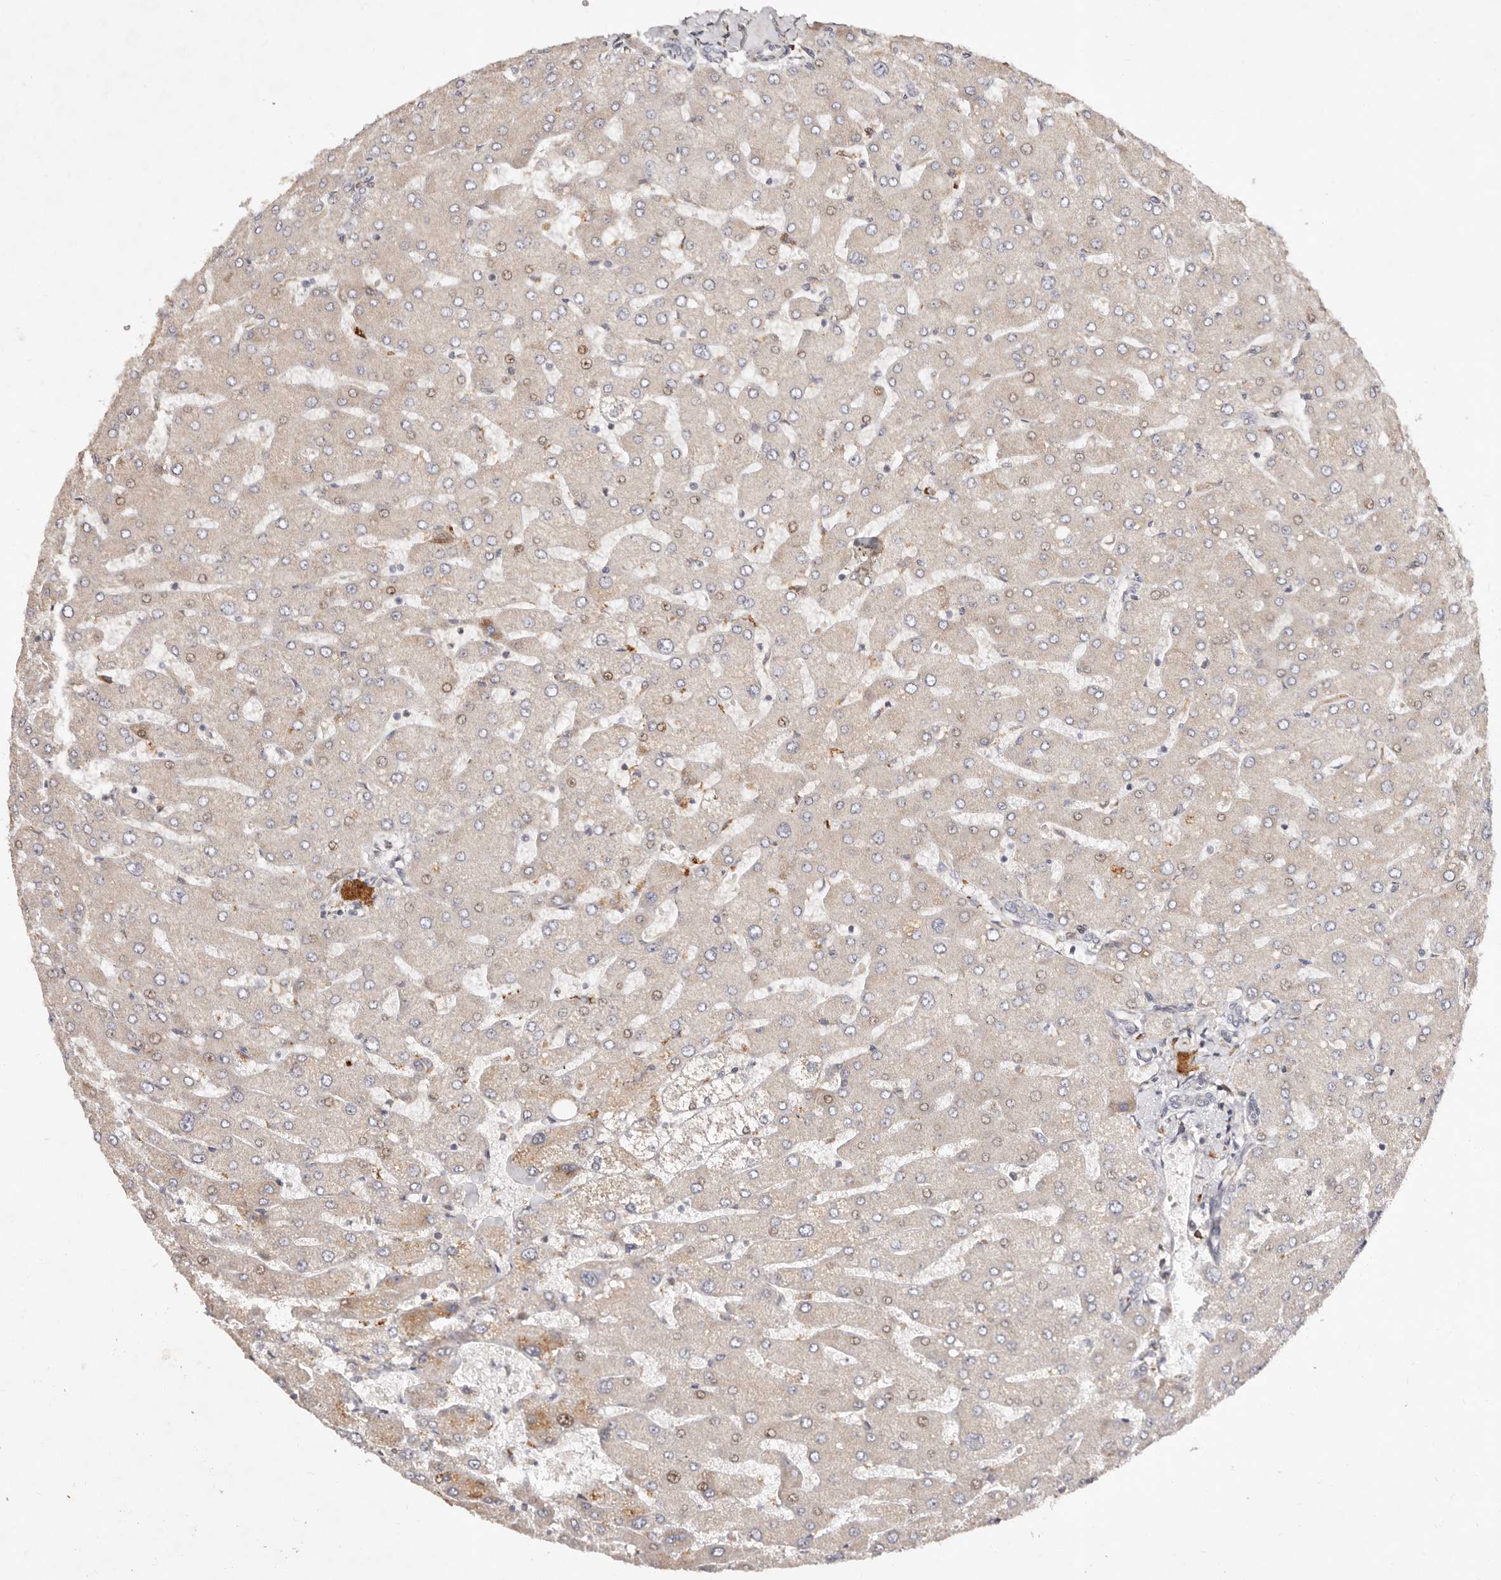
{"staining": {"intensity": "negative", "quantity": "none", "location": "none"}, "tissue": "liver", "cell_type": "Cholangiocytes", "image_type": "normal", "snomed": [{"axis": "morphology", "description": "Normal tissue, NOS"}, {"axis": "topography", "description": "Liver"}], "caption": "Immunohistochemical staining of benign liver reveals no significant staining in cholangiocytes. The staining is performed using DAB (3,3'-diaminobenzidine) brown chromogen with nuclei counter-stained in using hematoxylin.", "gene": "SERPINH1", "patient": {"sex": "male", "age": 55}}